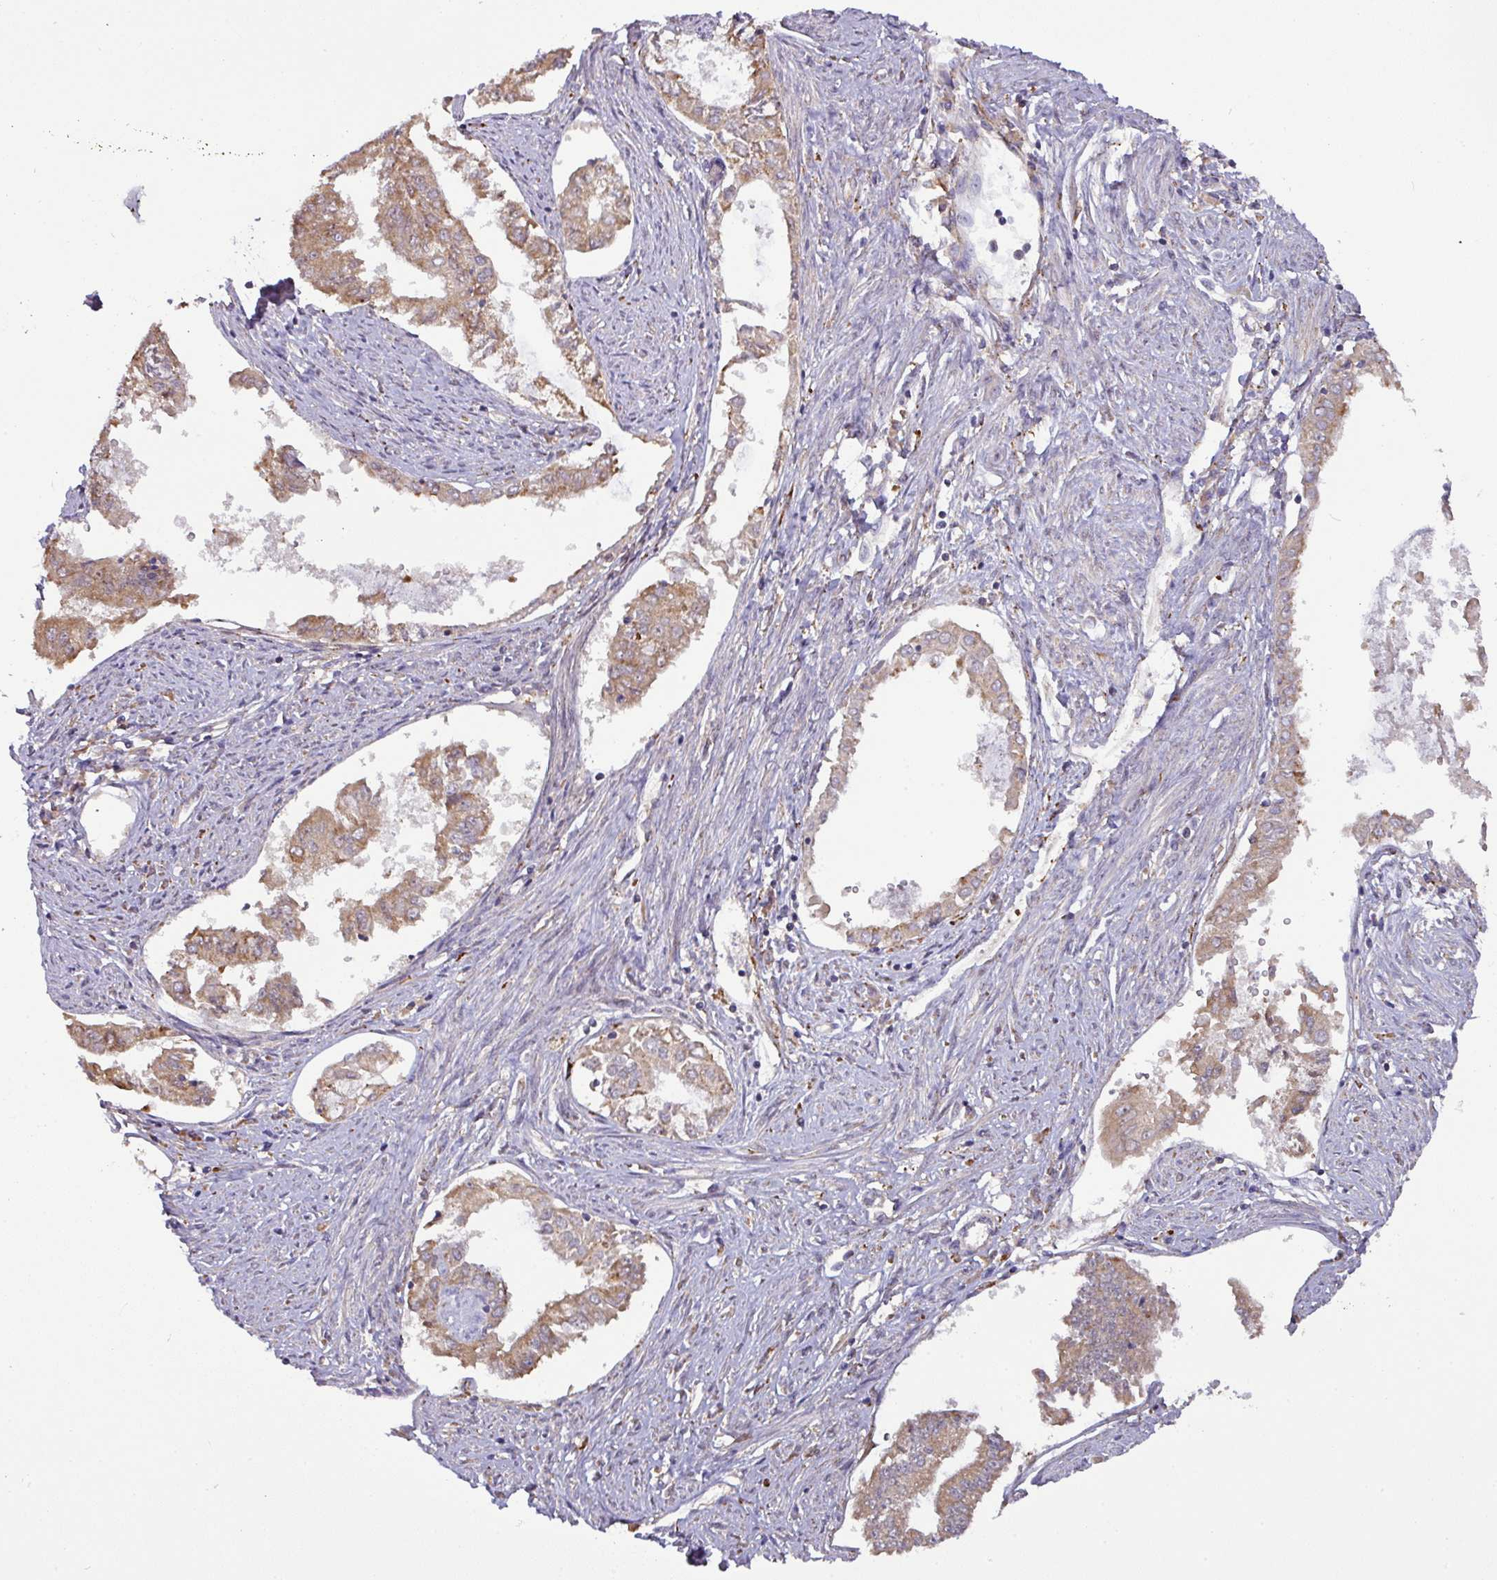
{"staining": {"intensity": "moderate", "quantity": ">75%", "location": "cytoplasmic/membranous"}, "tissue": "endometrial cancer", "cell_type": "Tumor cells", "image_type": "cancer", "snomed": [{"axis": "morphology", "description": "Adenocarcinoma, NOS"}, {"axis": "topography", "description": "Endometrium"}], "caption": "Endometrial cancer (adenocarcinoma) stained with DAB (3,3'-diaminobenzidine) IHC shows medium levels of moderate cytoplasmic/membranous positivity in about >75% of tumor cells. (DAB (3,3'-diaminobenzidine) = brown stain, brightfield microscopy at high magnification).", "gene": "GALP", "patient": {"sex": "female", "age": 76}}